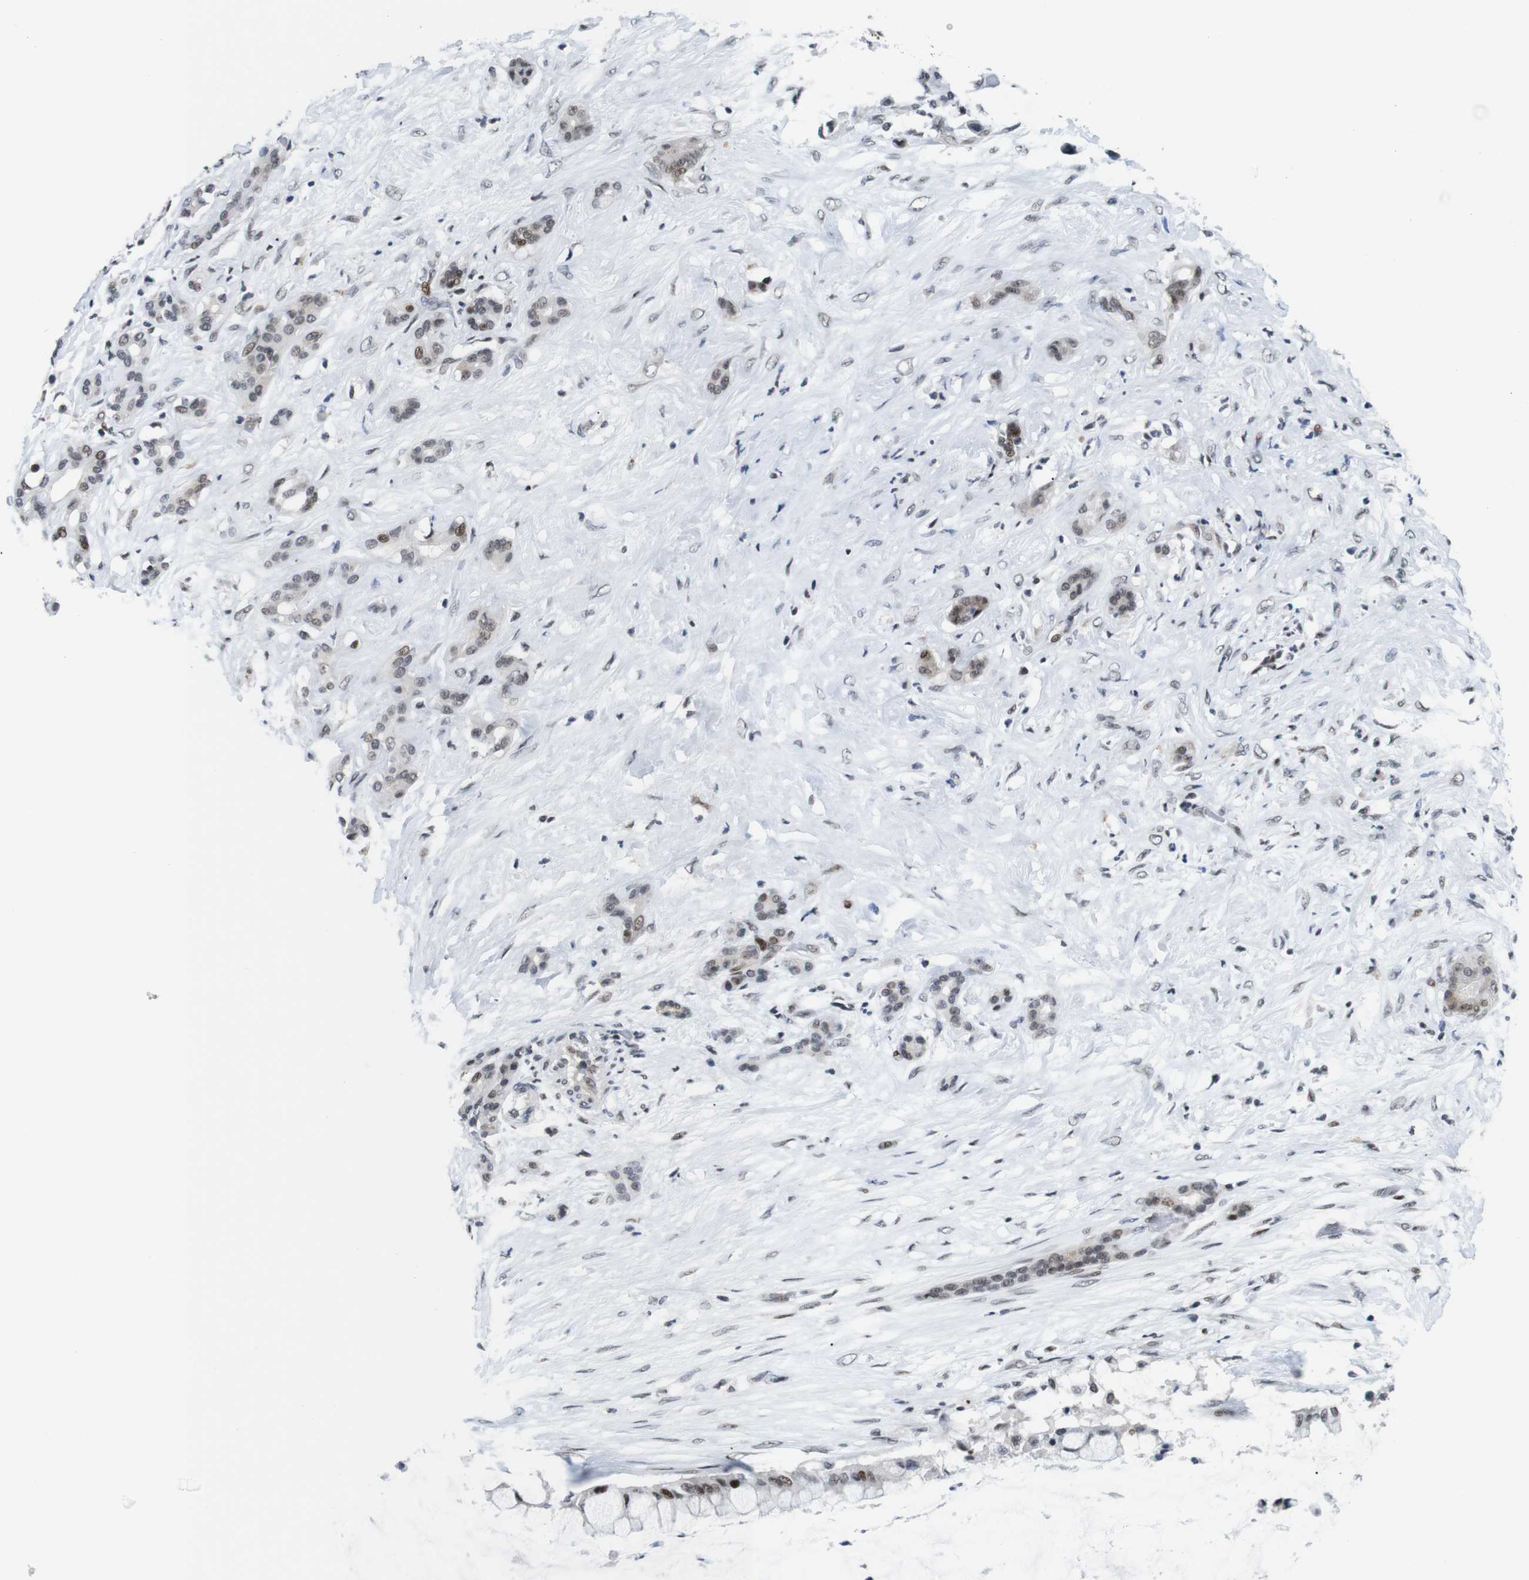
{"staining": {"intensity": "weak", "quantity": ">75%", "location": "nuclear"}, "tissue": "pancreatic cancer", "cell_type": "Tumor cells", "image_type": "cancer", "snomed": [{"axis": "morphology", "description": "Adenocarcinoma, NOS"}, {"axis": "topography", "description": "Pancreas"}], "caption": "A brown stain highlights weak nuclear staining of a protein in pancreatic cancer tumor cells.", "gene": "EIF4G1", "patient": {"sex": "male", "age": 41}}